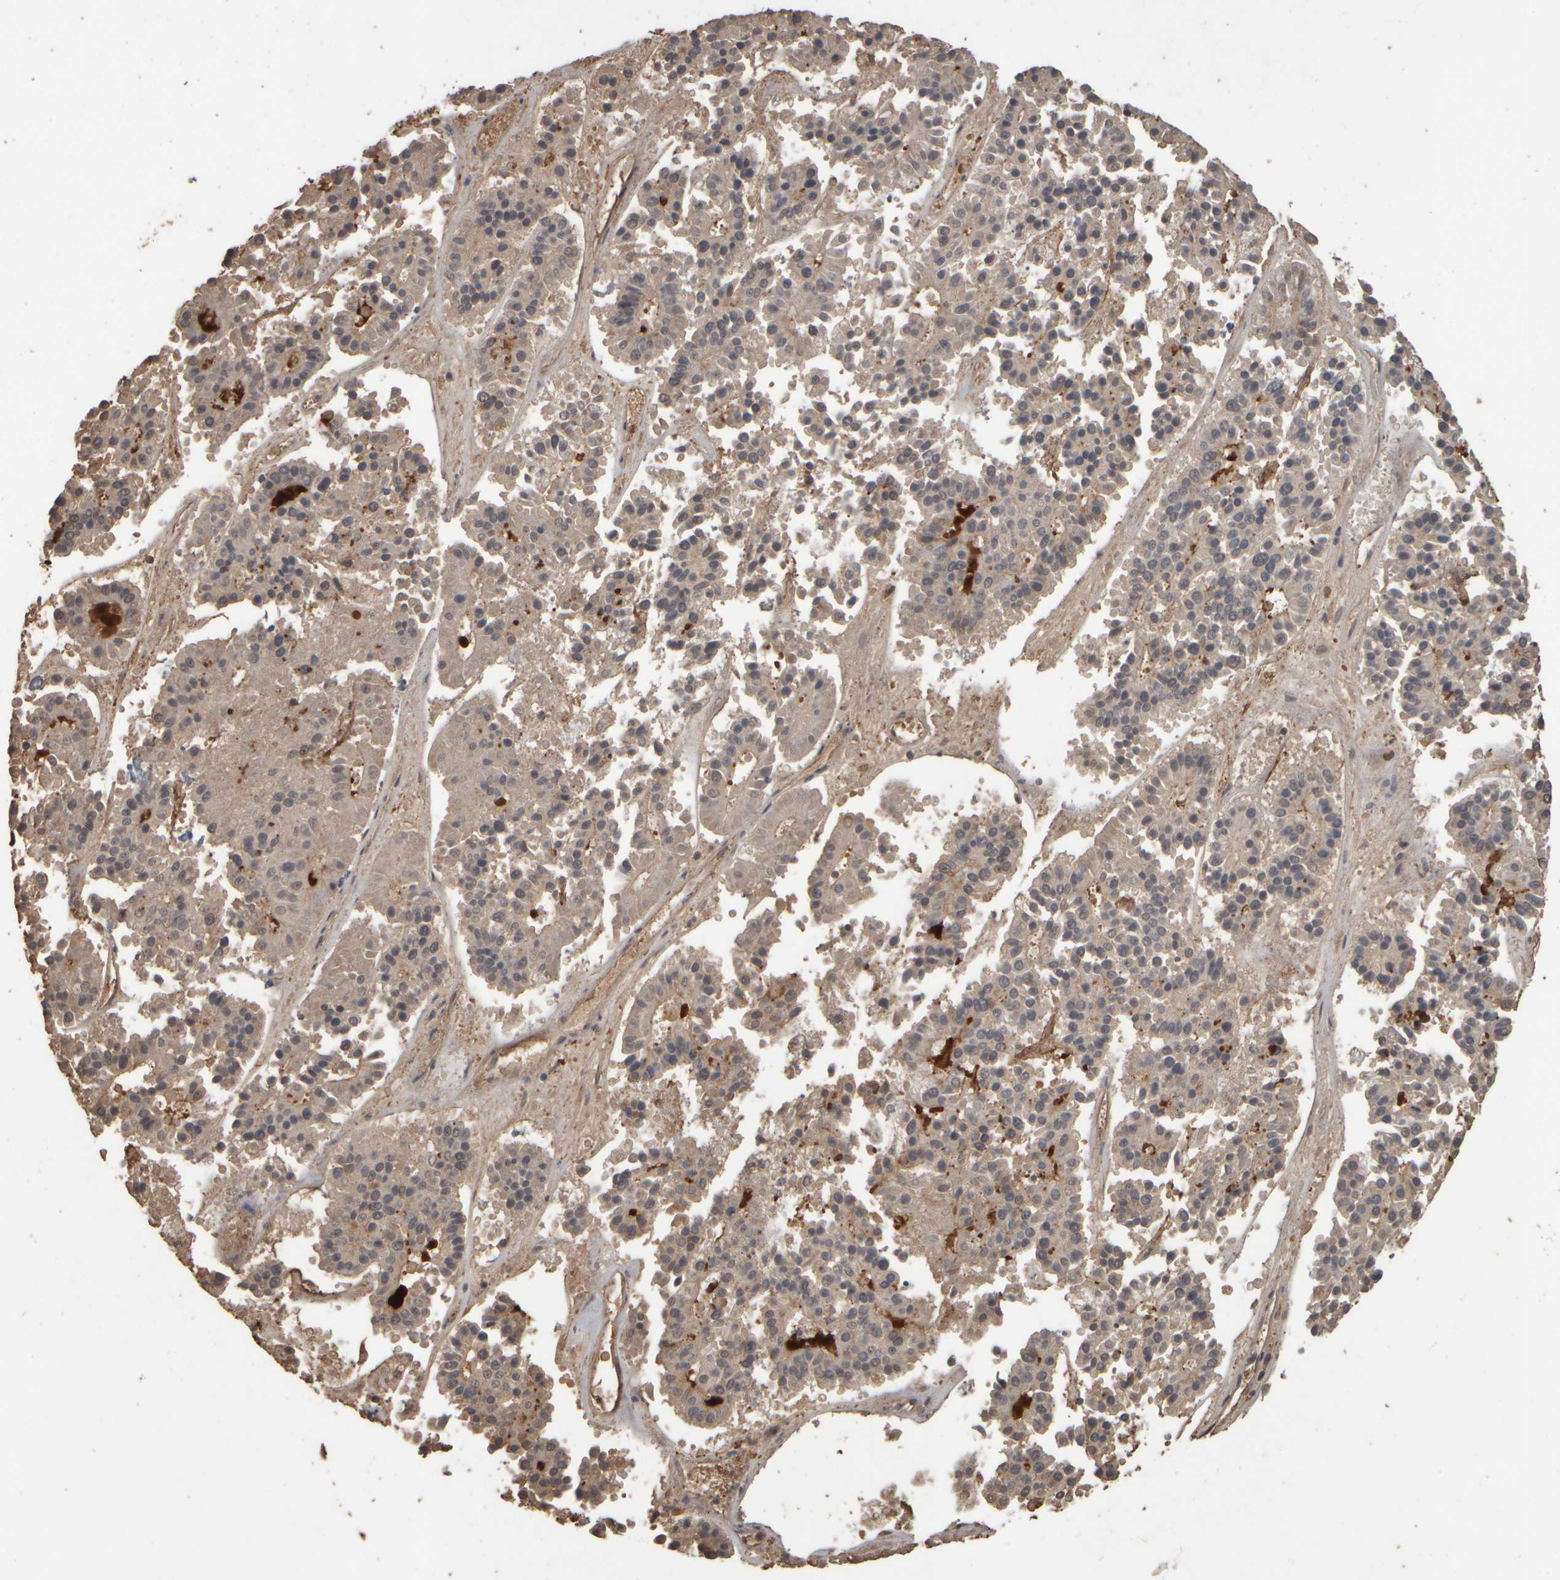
{"staining": {"intensity": "weak", "quantity": ">75%", "location": "cytoplasmic/membranous,nuclear"}, "tissue": "pancreatic cancer", "cell_type": "Tumor cells", "image_type": "cancer", "snomed": [{"axis": "morphology", "description": "Adenocarcinoma, NOS"}, {"axis": "topography", "description": "Pancreas"}], "caption": "This histopathology image displays pancreatic adenocarcinoma stained with immunohistochemistry (IHC) to label a protein in brown. The cytoplasmic/membranous and nuclear of tumor cells show weak positivity for the protein. Nuclei are counter-stained blue.", "gene": "SPHK1", "patient": {"sex": "male", "age": 50}}